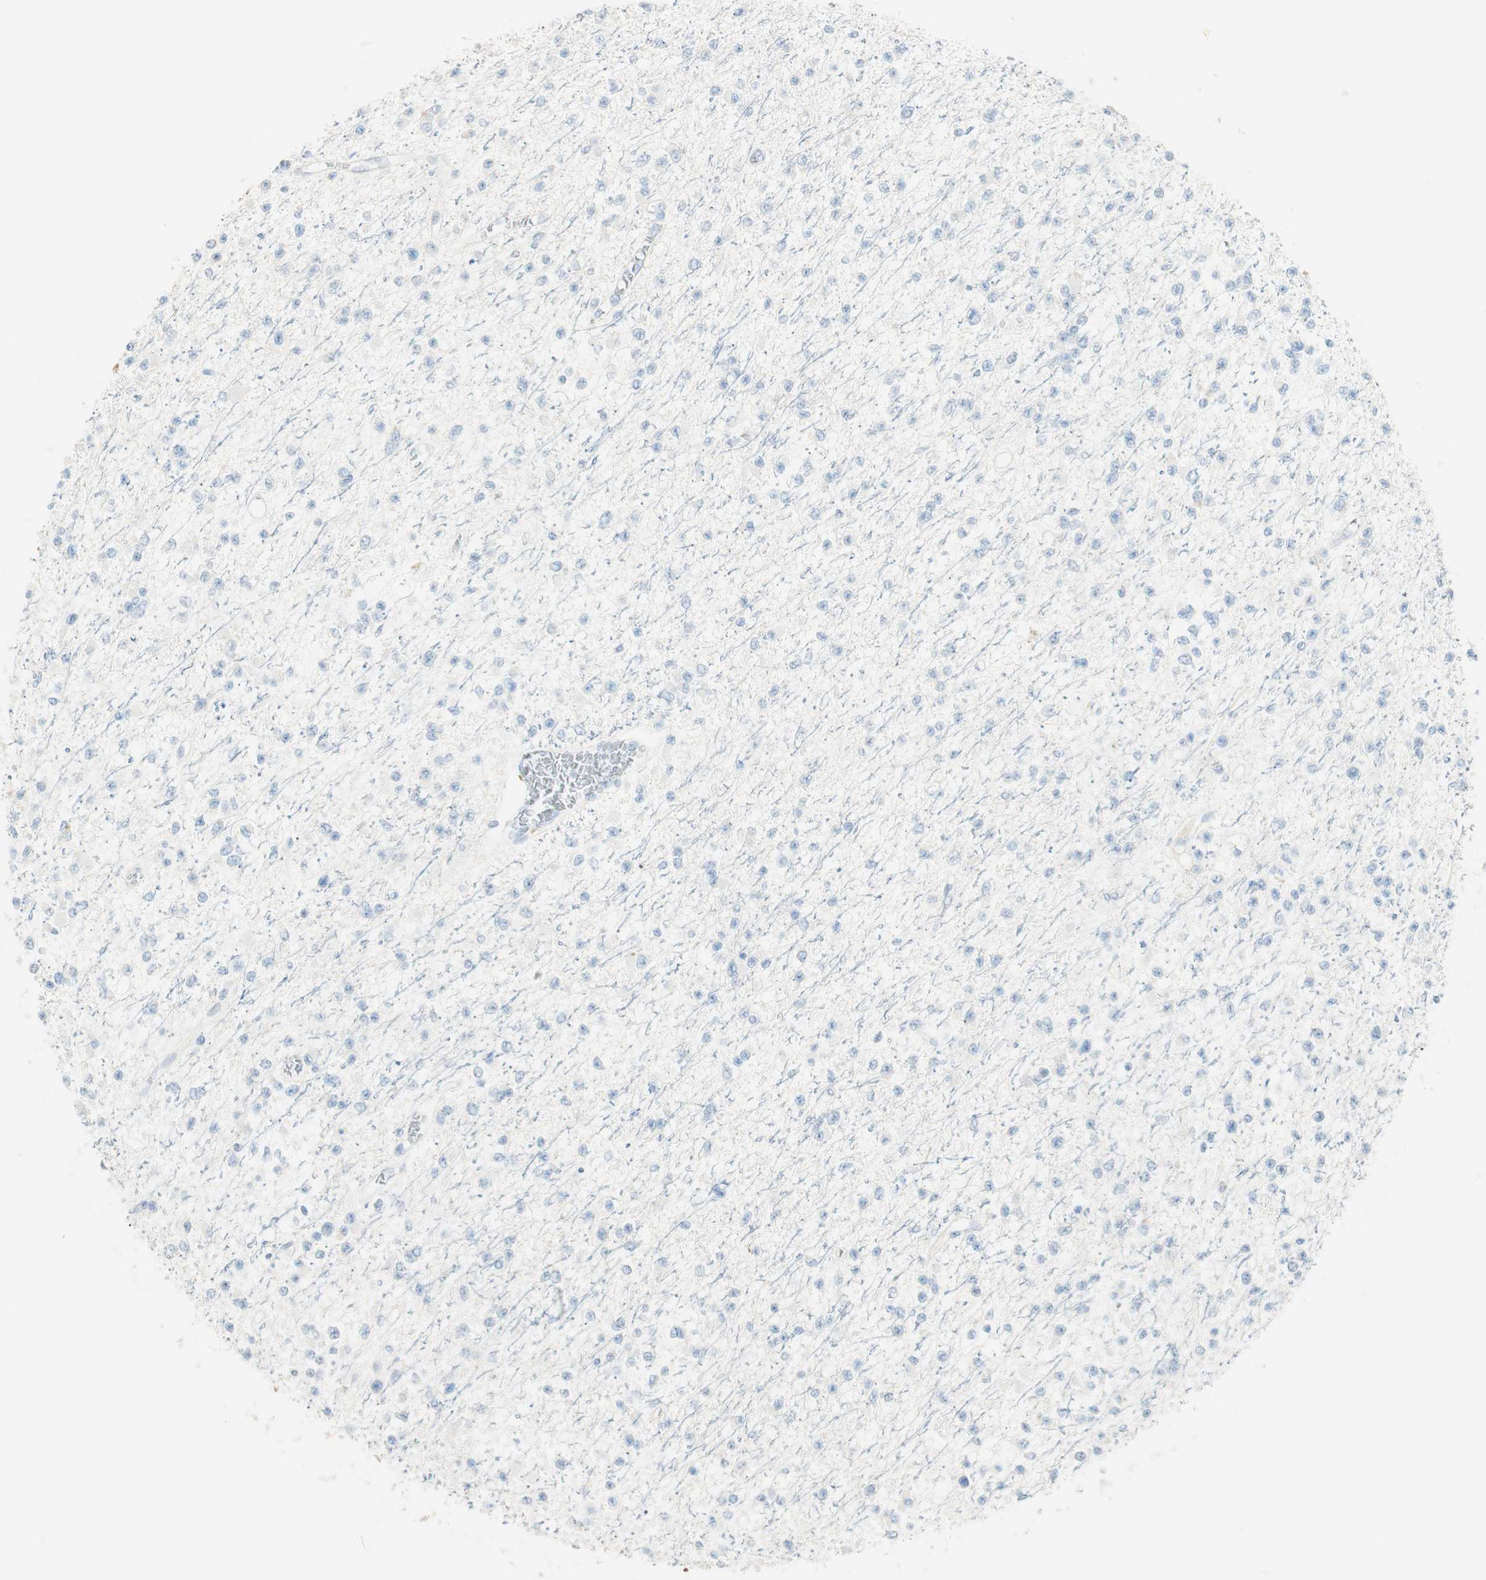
{"staining": {"intensity": "negative", "quantity": "none", "location": "none"}, "tissue": "glioma", "cell_type": "Tumor cells", "image_type": "cancer", "snomed": [{"axis": "morphology", "description": "Glioma, malignant, Low grade"}, {"axis": "topography", "description": "Brain"}], "caption": "A high-resolution histopathology image shows immunohistochemistry staining of low-grade glioma (malignant), which reveals no significant expression in tumor cells.", "gene": "HPGD", "patient": {"sex": "female", "age": 22}}